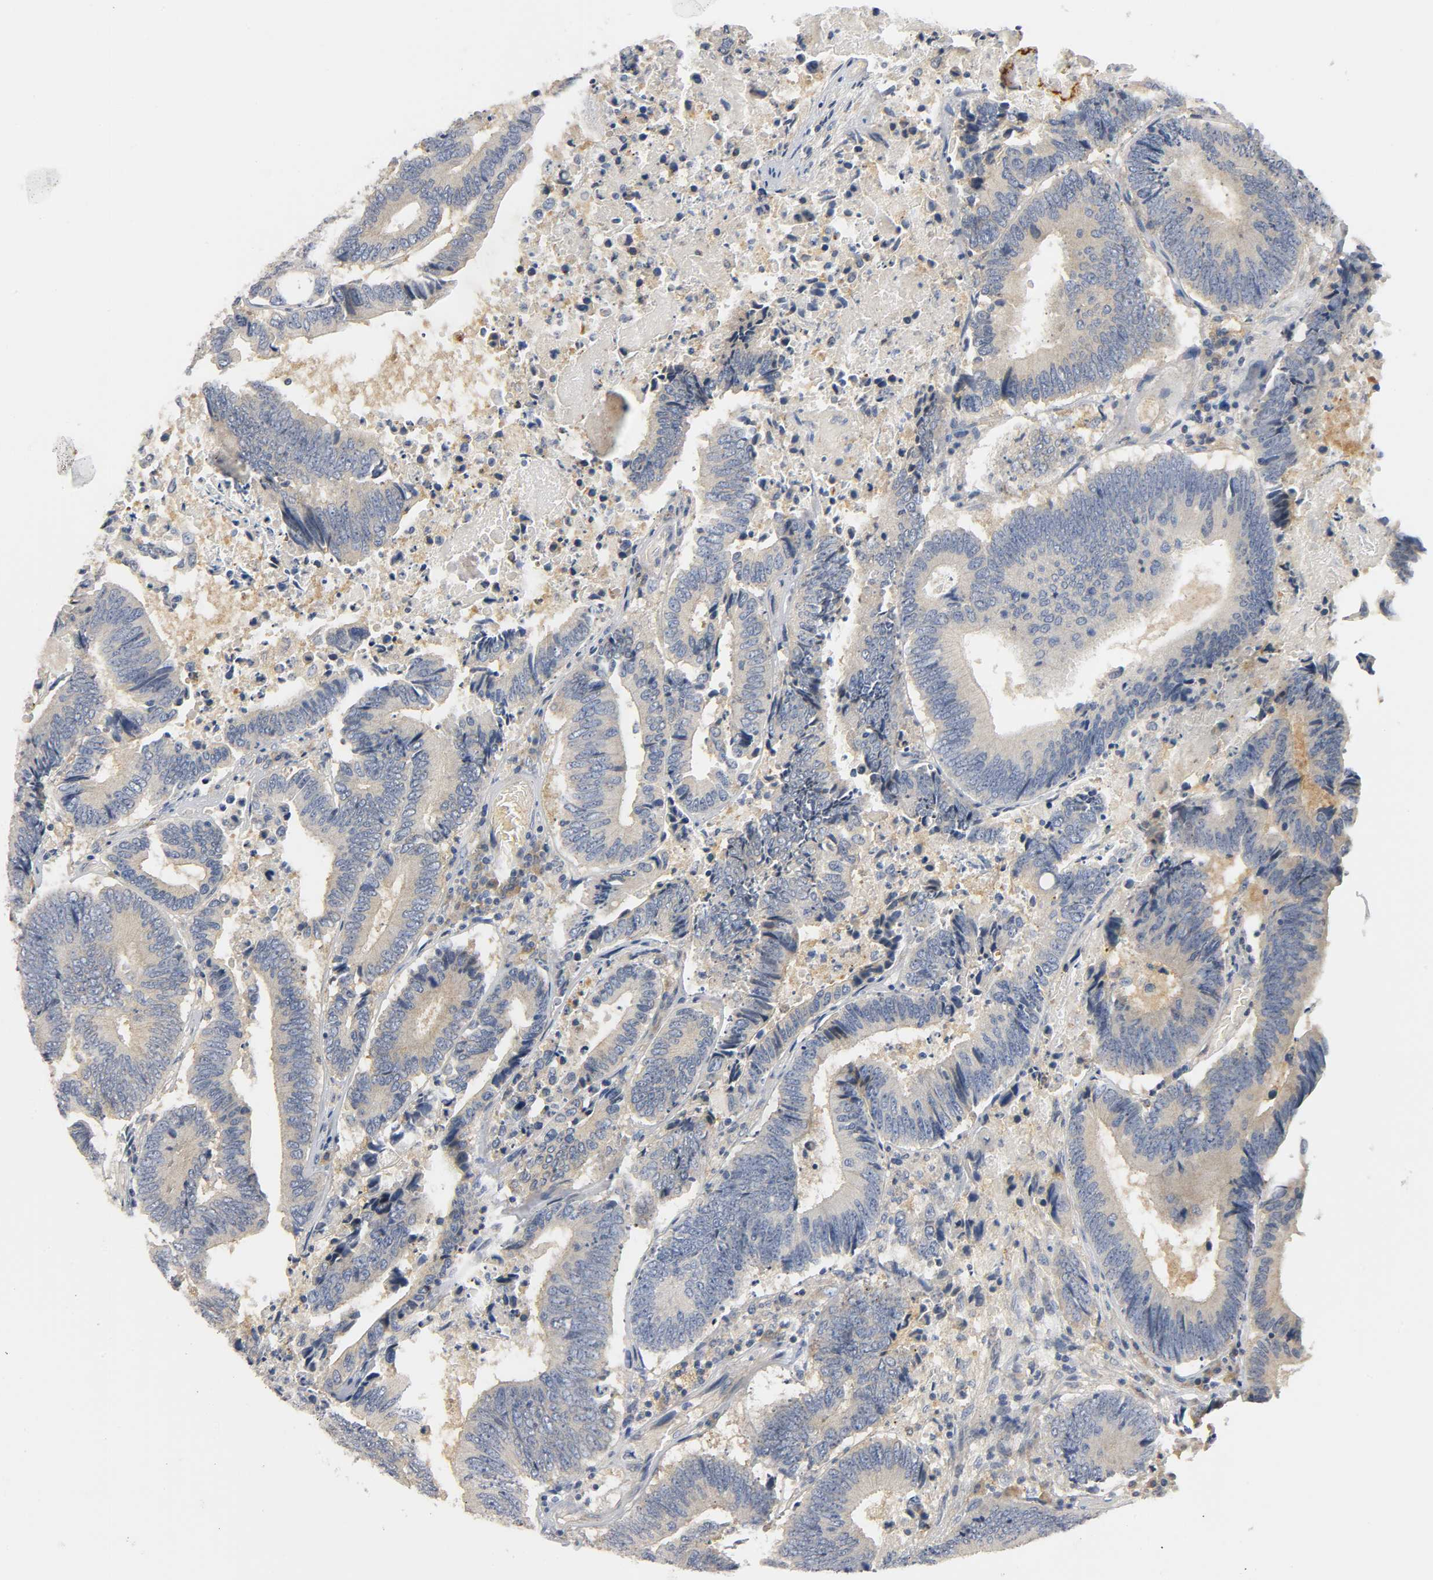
{"staining": {"intensity": "weak", "quantity": ">75%", "location": "cytoplasmic/membranous"}, "tissue": "colorectal cancer", "cell_type": "Tumor cells", "image_type": "cancer", "snomed": [{"axis": "morphology", "description": "Adenocarcinoma, NOS"}, {"axis": "topography", "description": "Colon"}], "caption": "Colorectal cancer (adenocarcinoma) stained for a protein (brown) exhibits weak cytoplasmic/membranous positive staining in about >75% of tumor cells.", "gene": "HDAC6", "patient": {"sex": "female", "age": 78}}